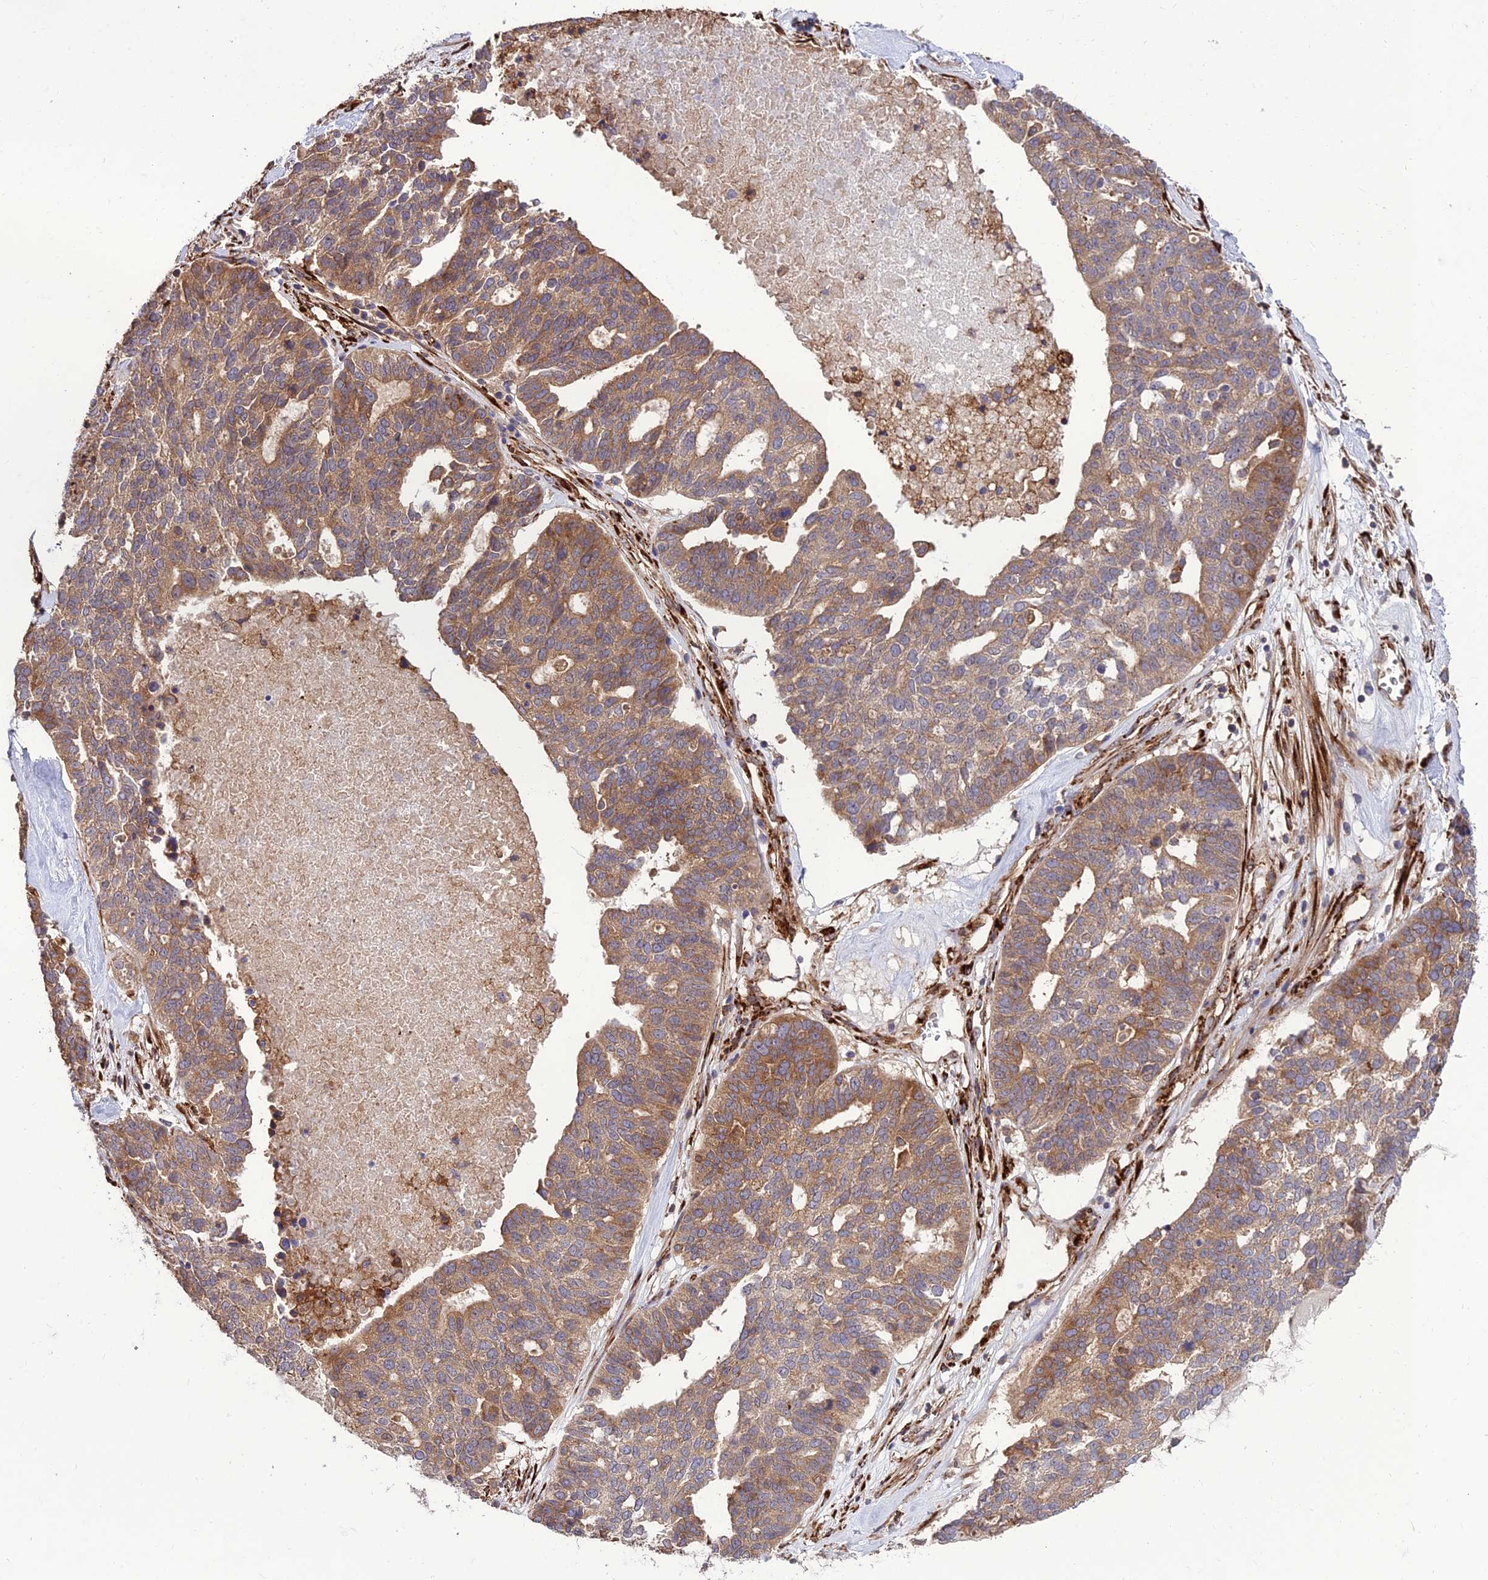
{"staining": {"intensity": "moderate", "quantity": ">75%", "location": "cytoplasmic/membranous"}, "tissue": "ovarian cancer", "cell_type": "Tumor cells", "image_type": "cancer", "snomed": [{"axis": "morphology", "description": "Cystadenocarcinoma, serous, NOS"}, {"axis": "topography", "description": "Ovary"}], "caption": "Serous cystadenocarcinoma (ovarian) stained for a protein (brown) exhibits moderate cytoplasmic/membranous positive staining in about >75% of tumor cells.", "gene": "CRTAP", "patient": {"sex": "female", "age": 59}}